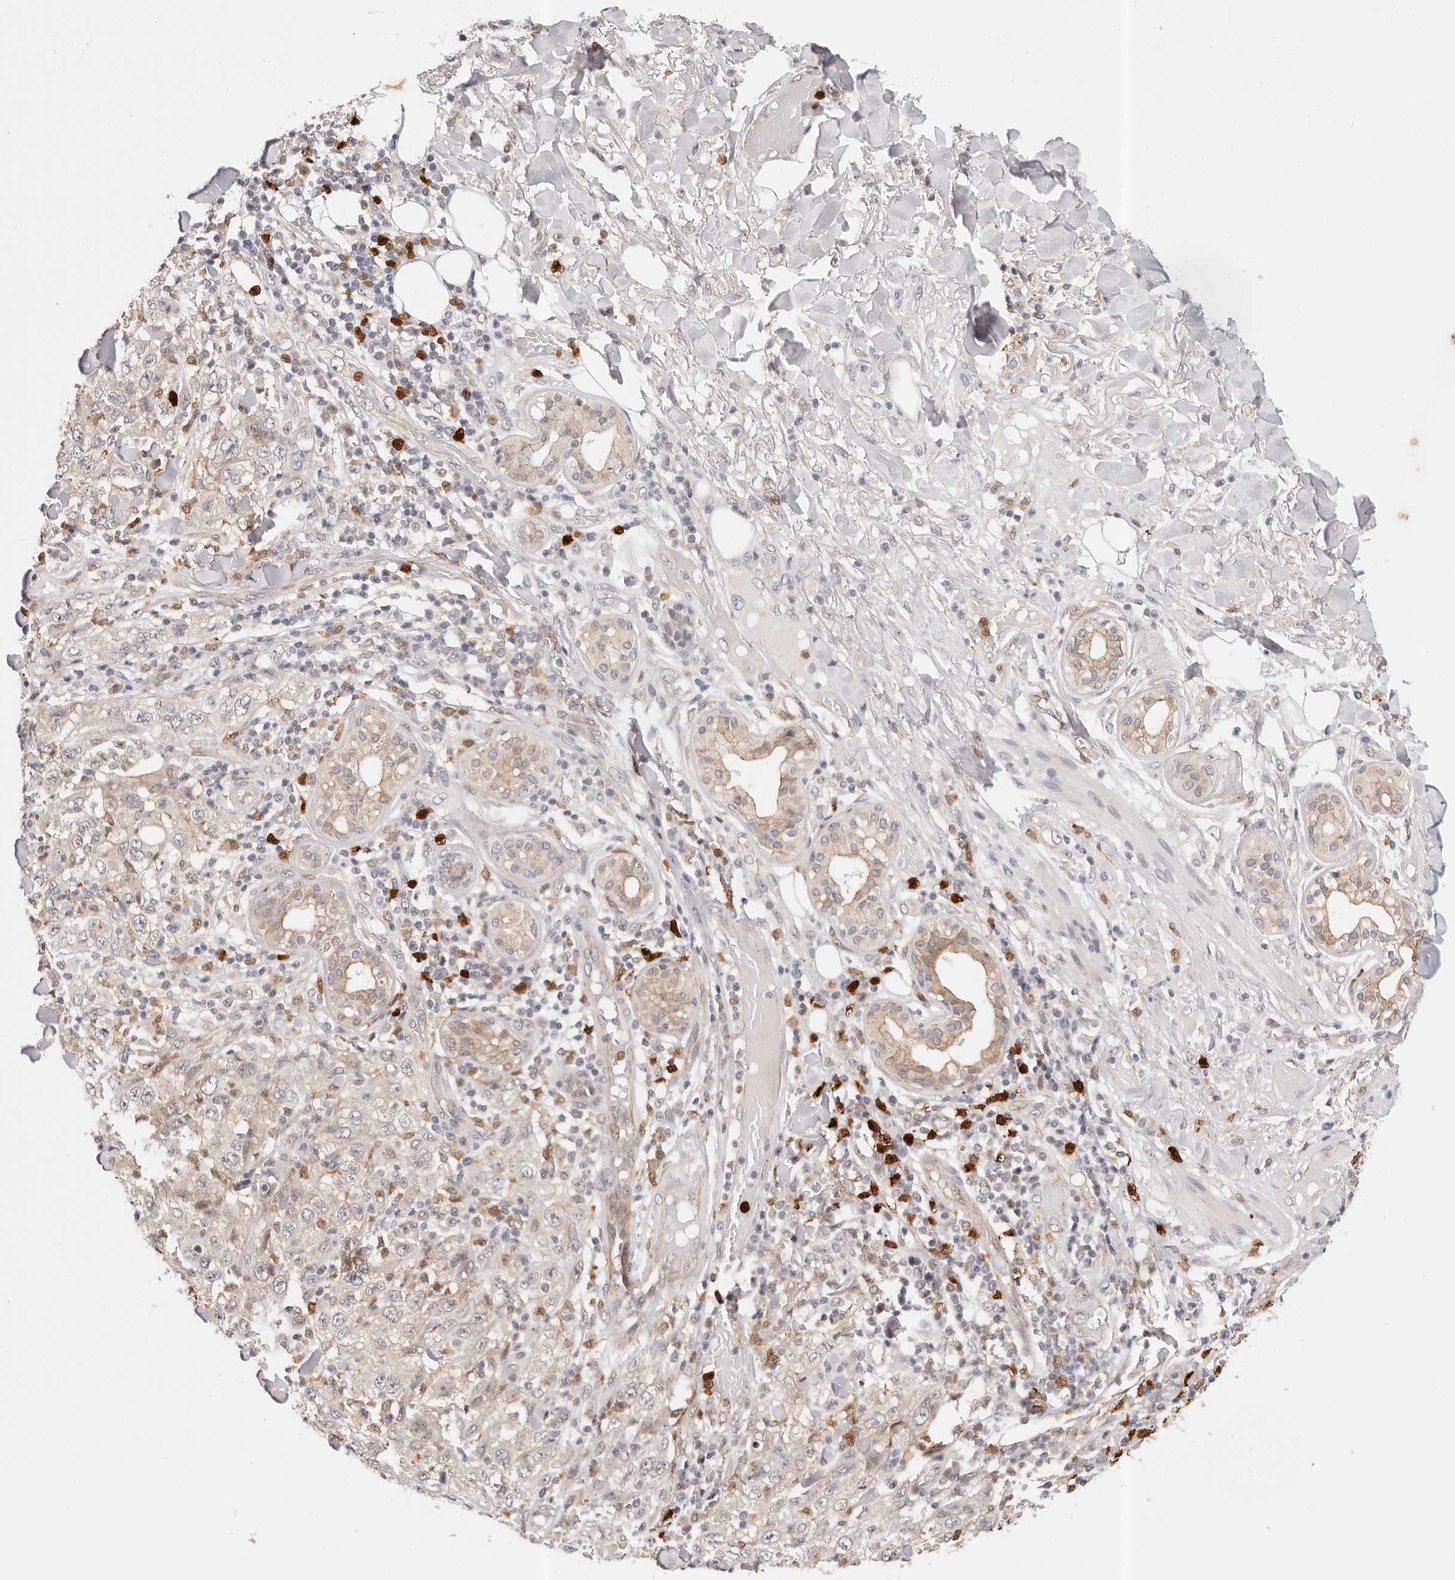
{"staining": {"intensity": "weak", "quantity": "<25%", "location": "cytoplasmic/membranous"}, "tissue": "skin cancer", "cell_type": "Tumor cells", "image_type": "cancer", "snomed": [{"axis": "morphology", "description": "Squamous cell carcinoma, NOS"}, {"axis": "topography", "description": "Skin"}], "caption": "A micrograph of human squamous cell carcinoma (skin) is negative for staining in tumor cells.", "gene": "AFDN", "patient": {"sex": "female", "age": 88}}